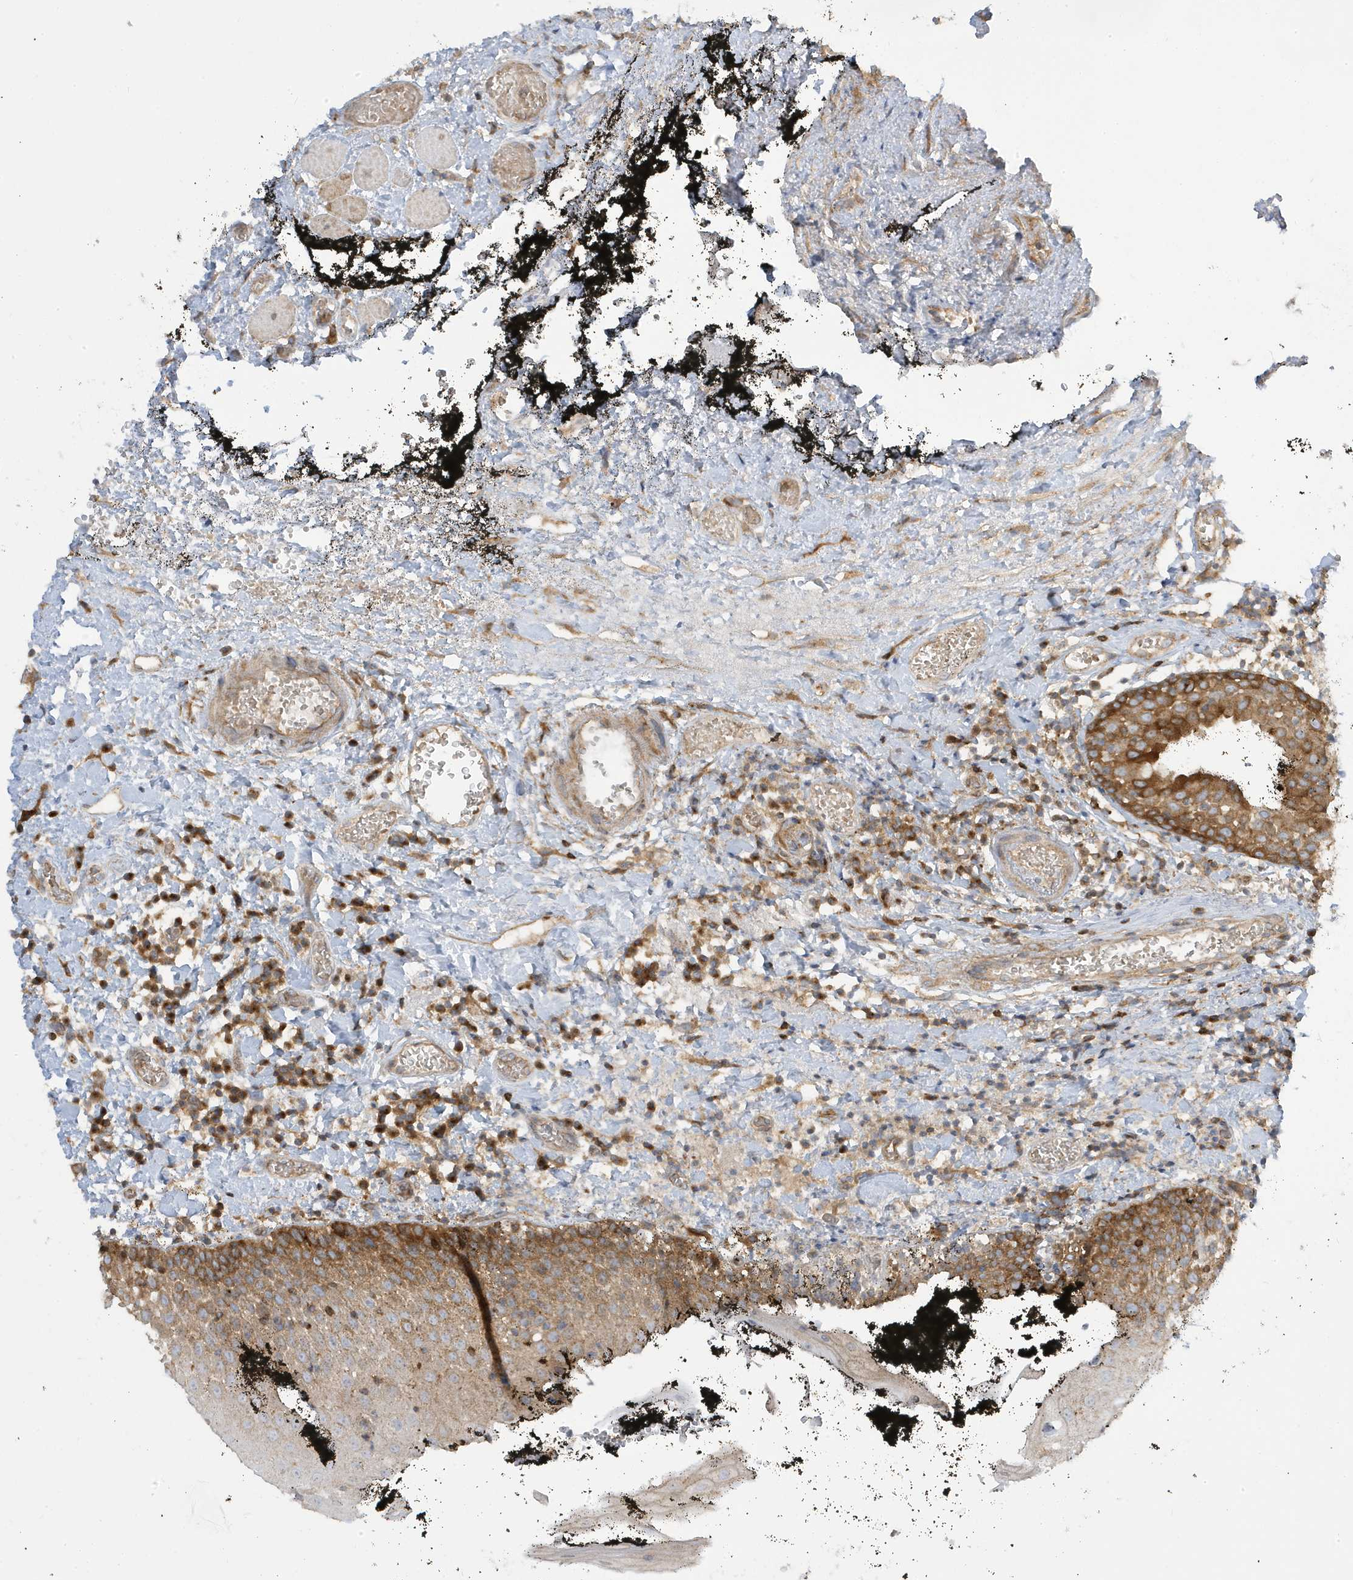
{"staining": {"intensity": "moderate", "quantity": ">75%", "location": "cytoplasmic/membranous"}, "tissue": "oral mucosa", "cell_type": "Squamous epithelial cells", "image_type": "normal", "snomed": [{"axis": "morphology", "description": "Normal tissue, NOS"}, {"axis": "topography", "description": "Oral tissue"}], "caption": "Moderate cytoplasmic/membranous staining is identified in approximately >75% of squamous epithelial cells in normal oral mucosa. The protein of interest is stained brown, and the nuclei are stained in blue (DAB IHC with brightfield microscopy, high magnification).", "gene": "STAM", "patient": {"sex": "male", "age": 74}}